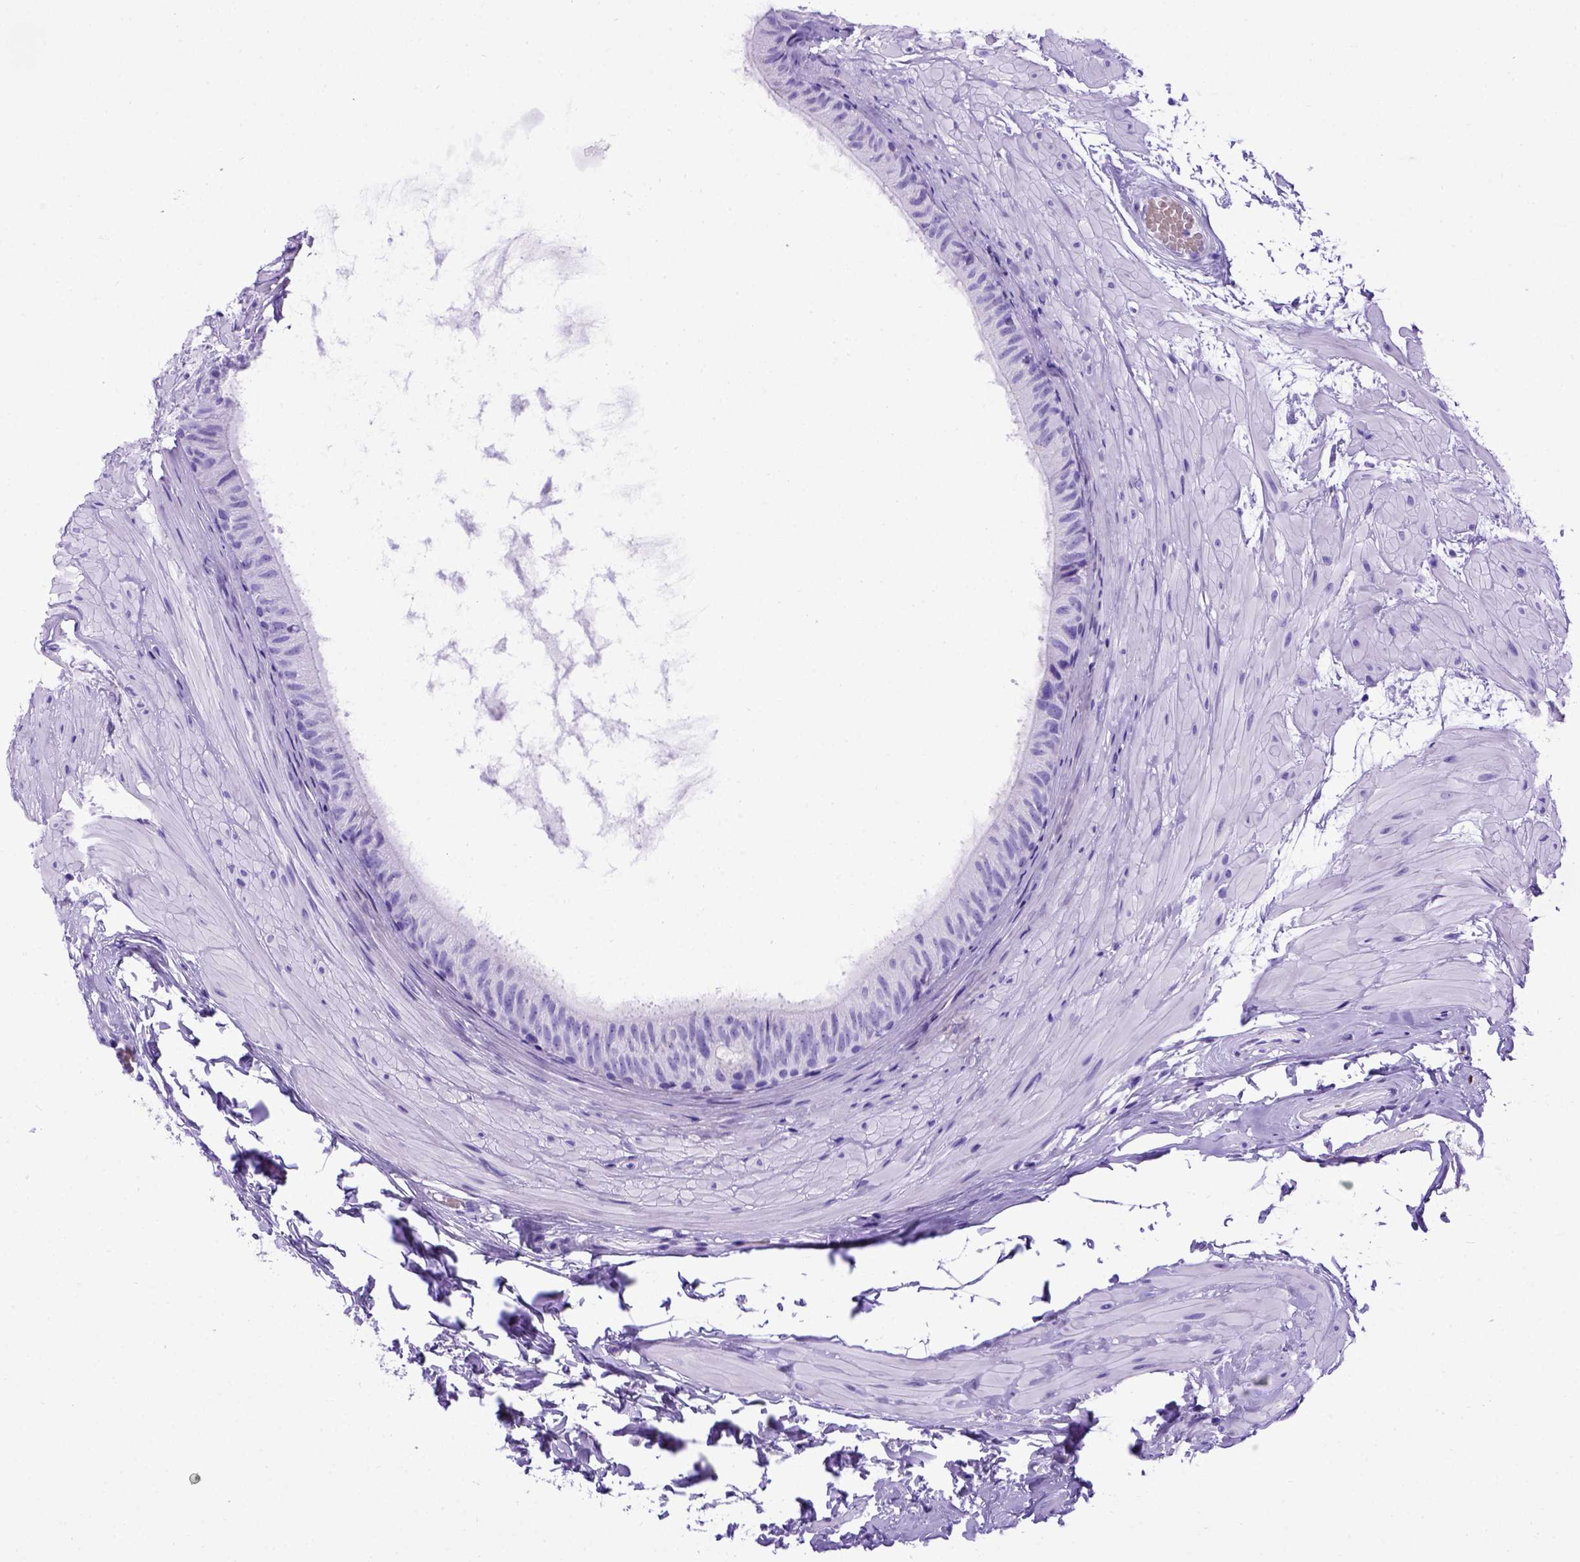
{"staining": {"intensity": "negative", "quantity": "none", "location": "none"}, "tissue": "epididymis", "cell_type": "Glandular cells", "image_type": "normal", "snomed": [{"axis": "morphology", "description": "Normal tissue, NOS"}, {"axis": "topography", "description": "Epididymis"}], "caption": "There is no significant expression in glandular cells of epididymis. (DAB immunohistochemistry visualized using brightfield microscopy, high magnification).", "gene": "MEOX2", "patient": {"sex": "male", "age": 33}}